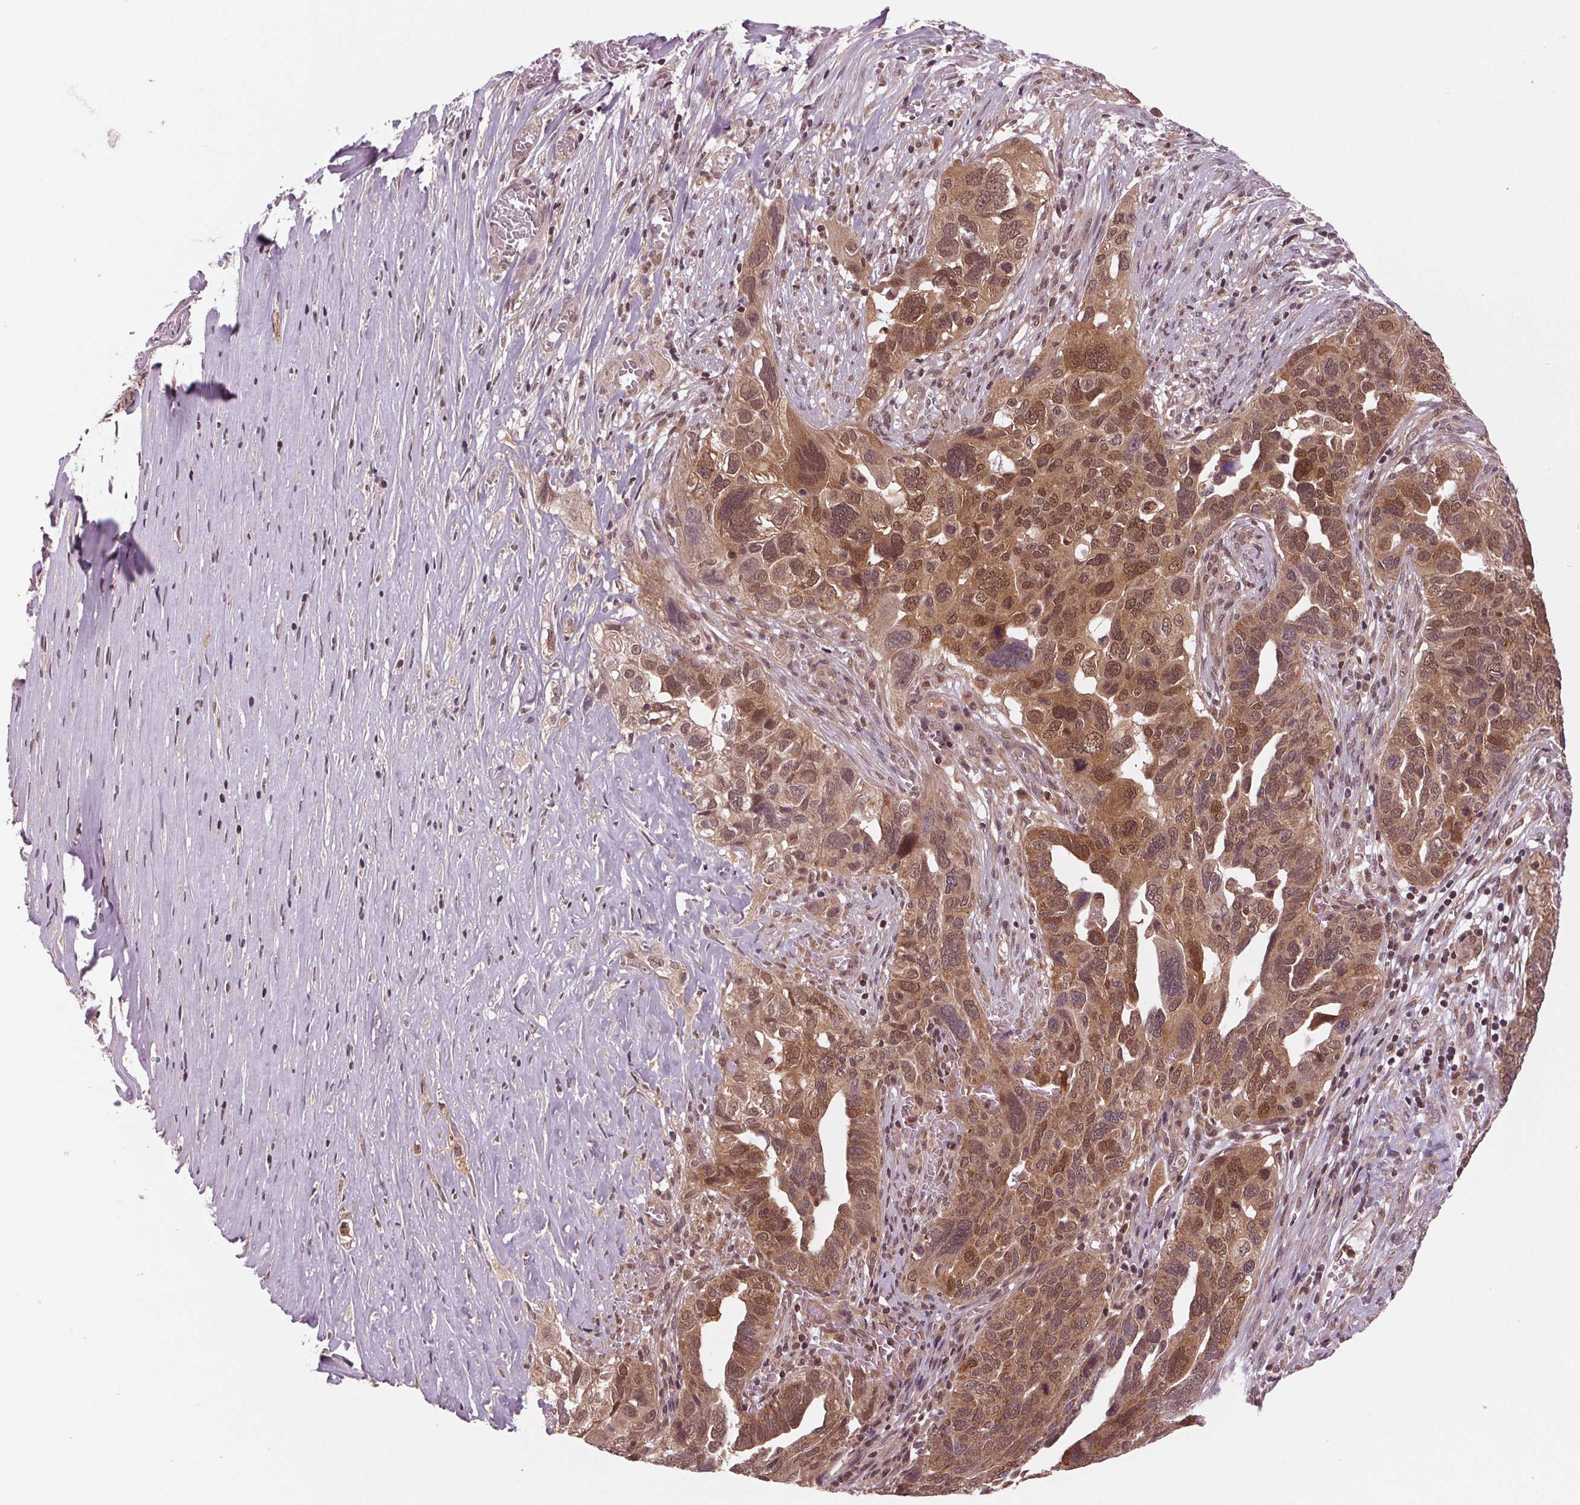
{"staining": {"intensity": "moderate", "quantity": ">75%", "location": "cytoplasmic/membranous,nuclear"}, "tissue": "ovarian cancer", "cell_type": "Tumor cells", "image_type": "cancer", "snomed": [{"axis": "morphology", "description": "Carcinoma, endometroid"}, {"axis": "topography", "description": "Soft tissue"}, {"axis": "topography", "description": "Ovary"}], "caption": "Protein positivity by IHC displays moderate cytoplasmic/membranous and nuclear staining in approximately >75% of tumor cells in ovarian cancer. (IHC, brightfield microscopy, high magnification).", "gene": "STAT3", "patient": {"sex": "female", "age": 52}}